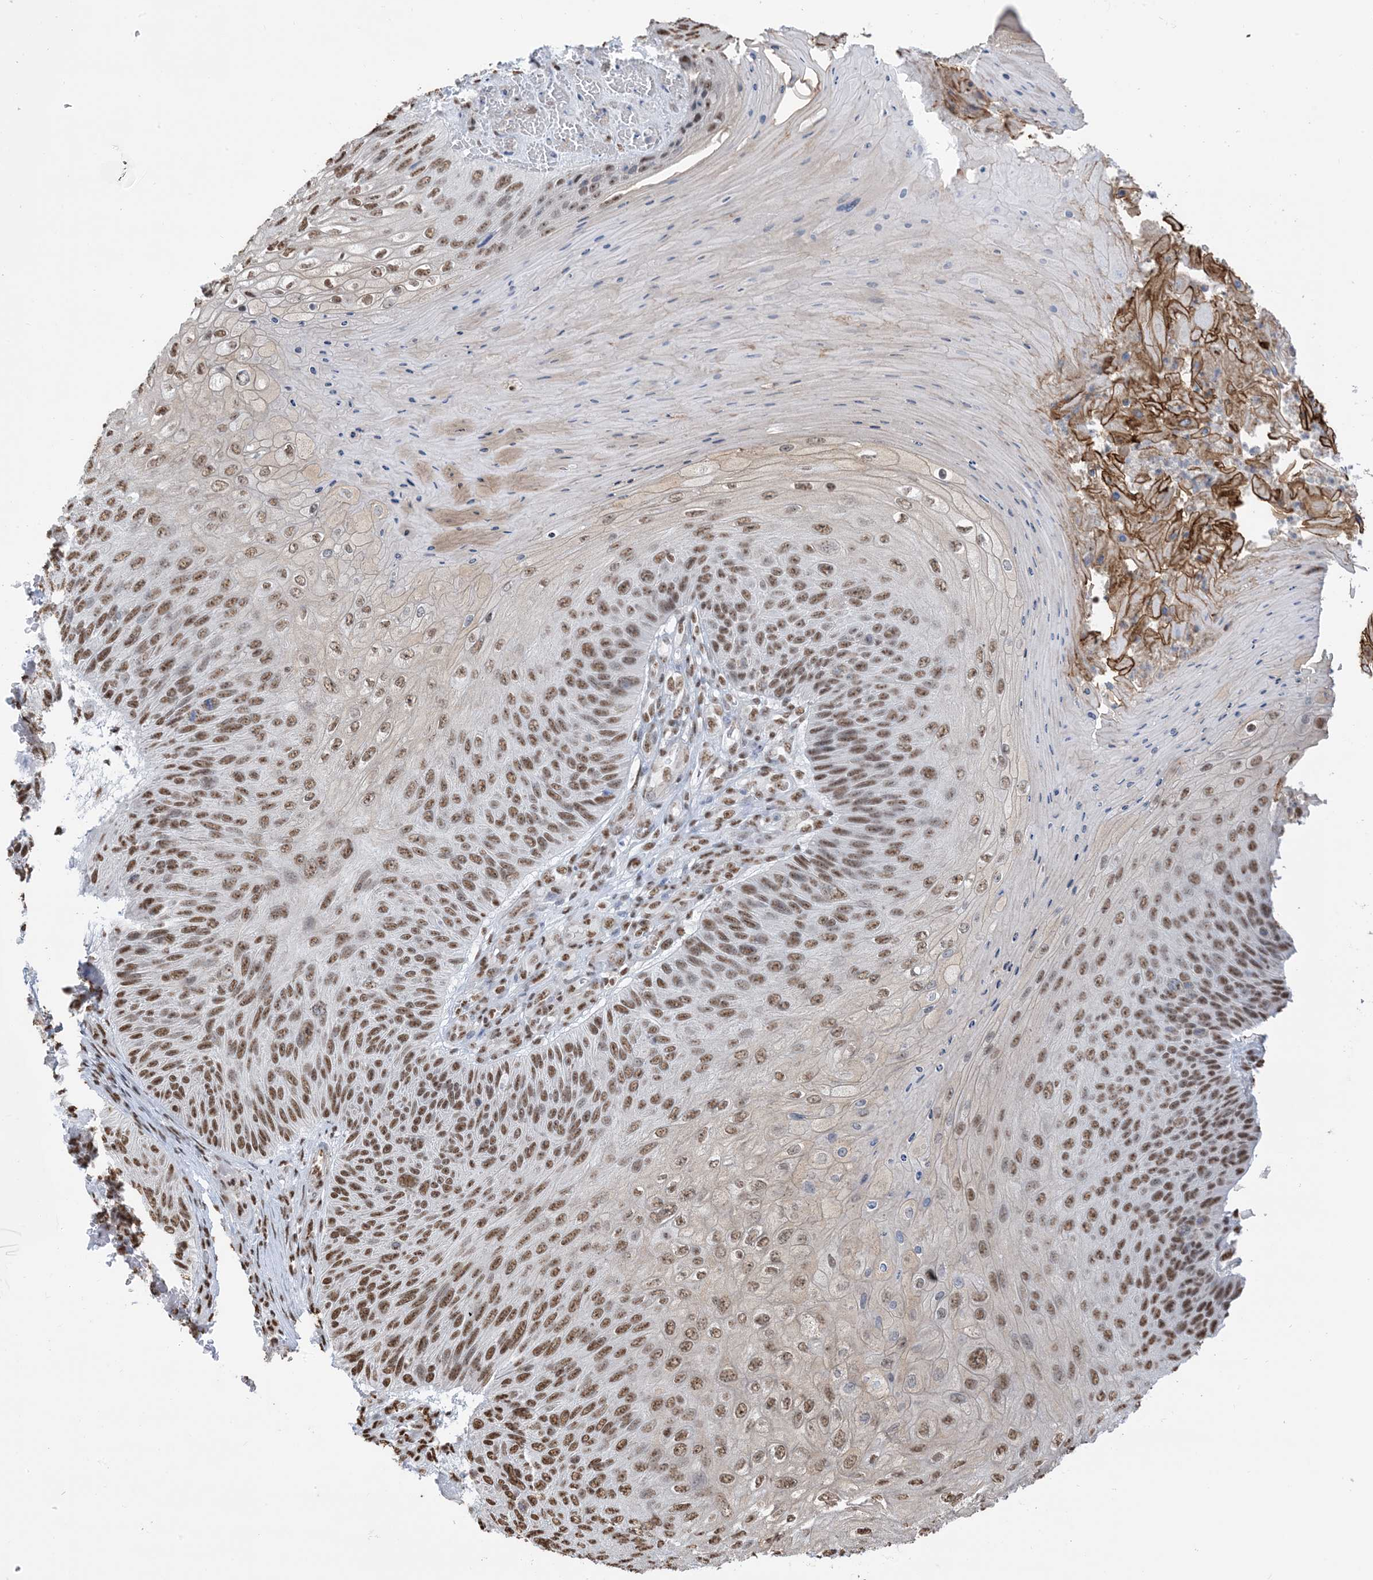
{"staining": {"intensity": "strong", "quantity": ">75%", "location": "nuclear"}, "tissue": "skin cancer", "cell_type": "Tumor cells", "image_type": "cancer", "snomed": [{"axis": "morphology", "description": "Squamous cell carcinoma, NOS"}, {"axis": "topography", "description": "Skin"}], "caption": "A histopathology image of skin cancer stained for a protein exhibits strong nuclear brown staining in tumor cells. Using DAB (3,3'-diaminobenzidine) (brown) and hematoxylin (blue) stains, captured at high magnification using brightfield microscopy.", "gene": "ZNF792", "patient": {"sex": "female", "age": 88}}